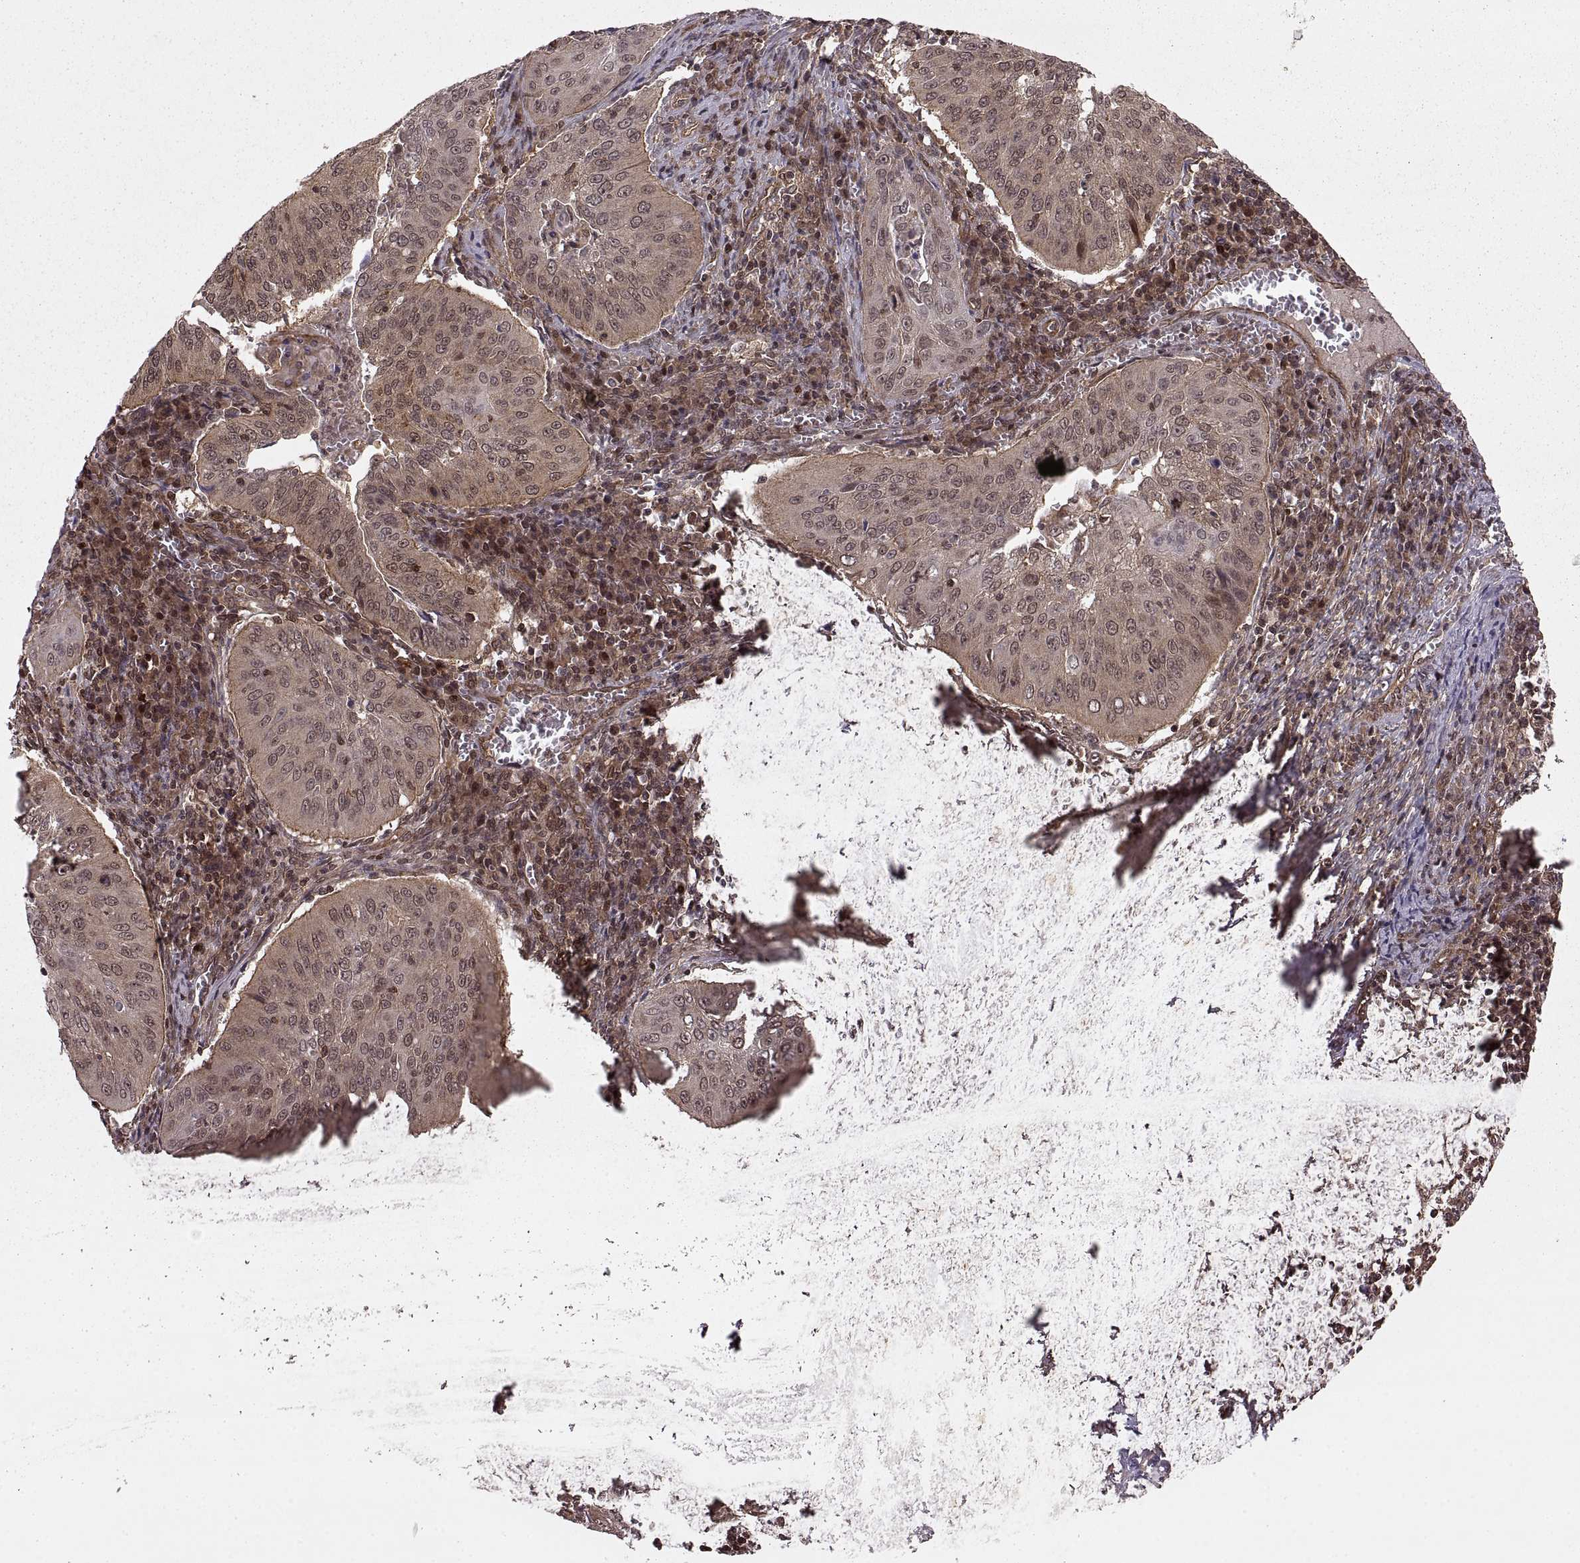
{"staining": {"intensity": "weak", "quantity": ">75%", "location": "cytoplasmic/membranous"}, "tissue": "cervical cancer", "cell_type": "Tumor cells", "image_type": "cancer", "snomed": [{"axis": "morphology", "description": "Squamous cell carcinoma, NOS"}, {"axis": "topography", "description": "Cervix"}], "caption": "Cervical cancer tissue reveals weak cytoplasmic/membranous staining in about >75% of tumor cells, visualized by immunohistochemistry. The staining was performed using DAB to visualize the protein expression in brown, while the nuclei were stained in blue with hematoxylin (Magnification: 20x).", "gene": "DEDD", "patient": {"sex": "female", "age": 39}}